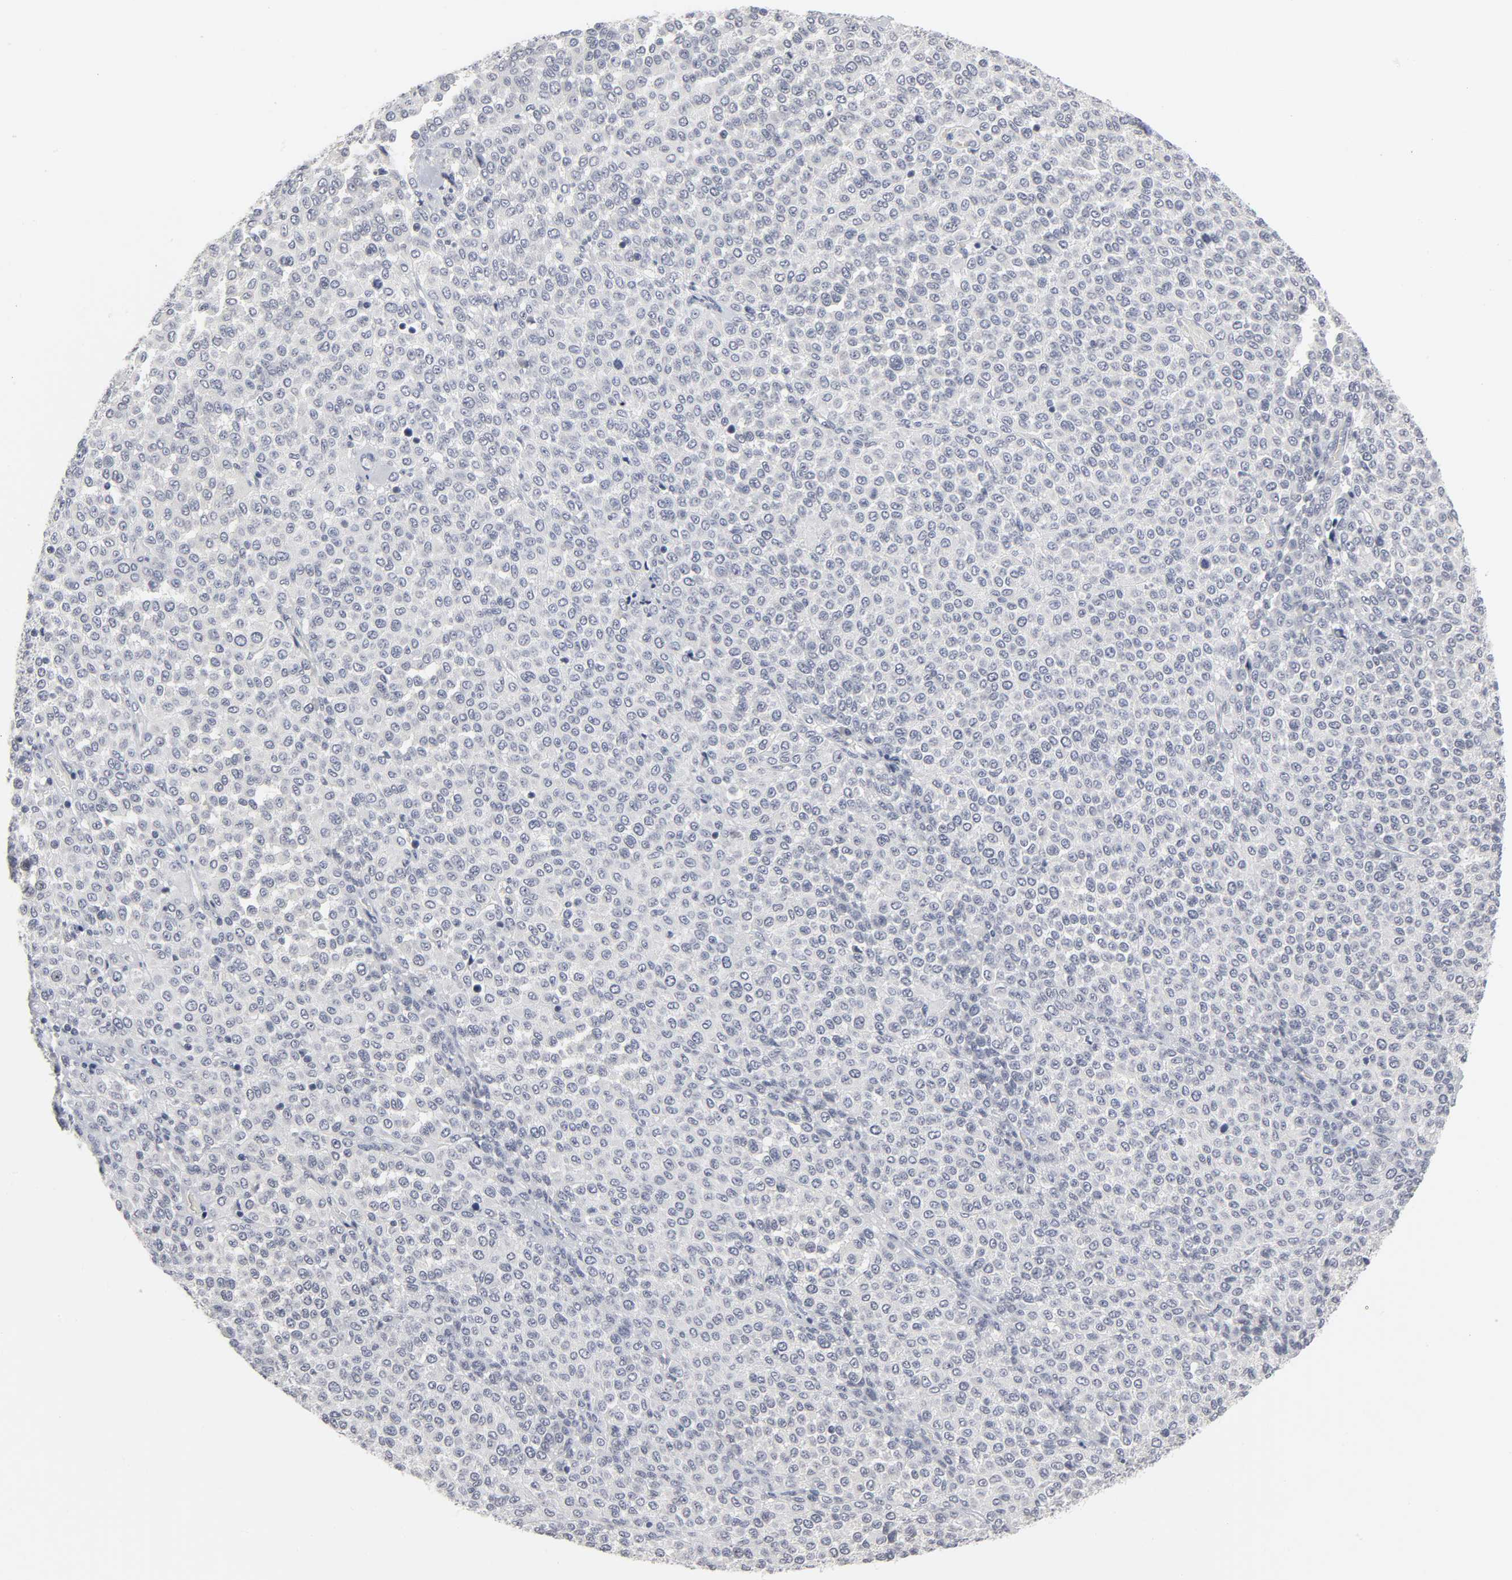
{"staining": {"intensity": "negative", "quantity": "none", "location": "none"}, "tissue": "melanoma", "cell_type": "Tumor cells", "image_type": "cancer", "snomed": [{"axis": "morphology", "description": "Malignant melanoma, Metastatic site"}, {"axis": "topography", "description": "Pancreas"}], "caption": "The micrograph demonstrates no significant positivity in tumor cells of melanoma.", "gene": "TCAP", "patient": {"sex": "female", "age": 30}}